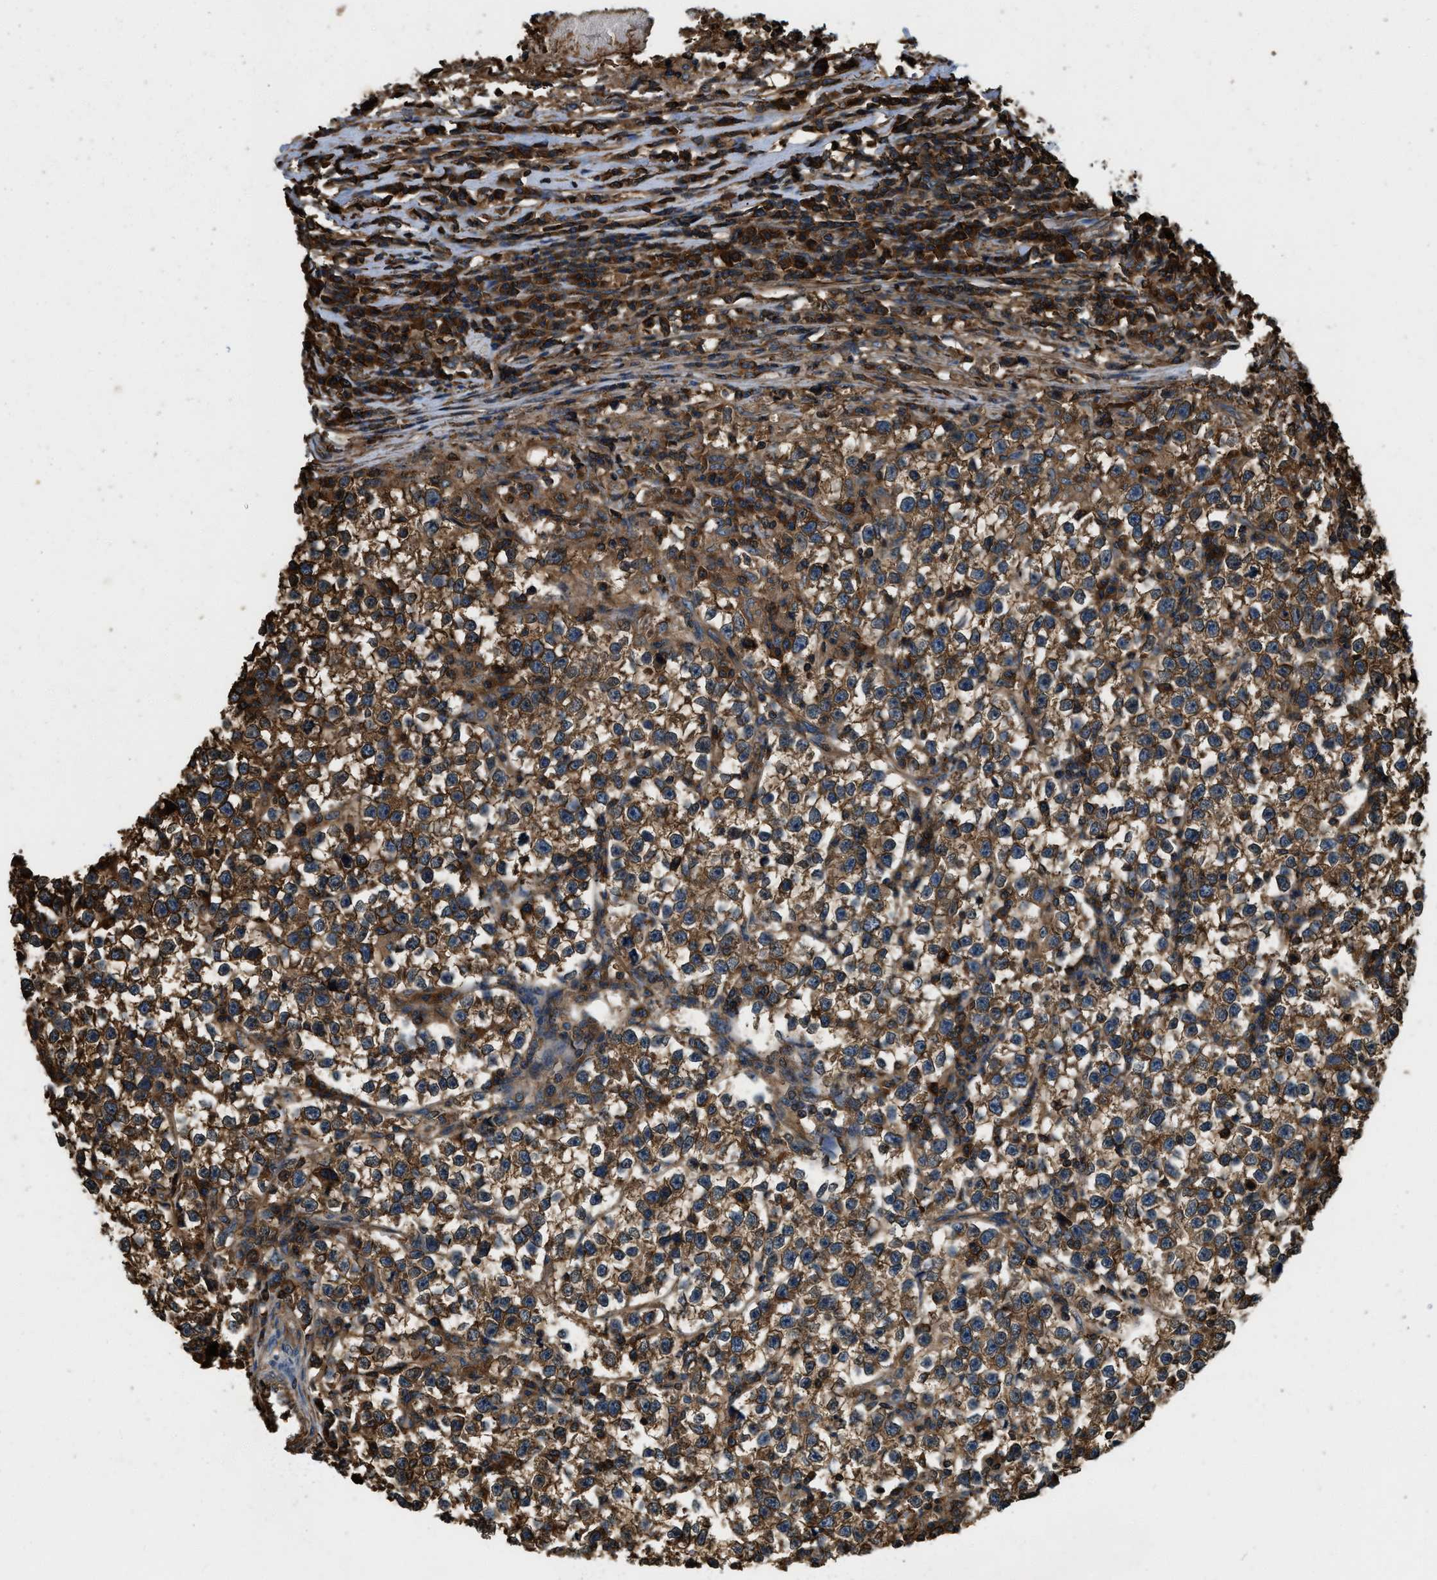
{"staining": {"intensity": "strong", "quantity": ">75%", "location": "cytoplasmic/membranous"}, "tissue": "testis cancer", "cell_type": "Tumor cells", "image_type": "cancer", "snomed": [{"axis": "morphology", "description": "Normal tissue, NOS"}, {"axis": "morphology", "description": "Seminoma, NOS"}, {"axis": "topography", "description": "Testis"}], "caption": "Immunohistochemistry of testis cancer reveals high levels of strong cytoplasmic/membranous expression in about >75% of tumor cells.", "gene": "YARS1", "patient": {"sex": "male", "age": 43}}